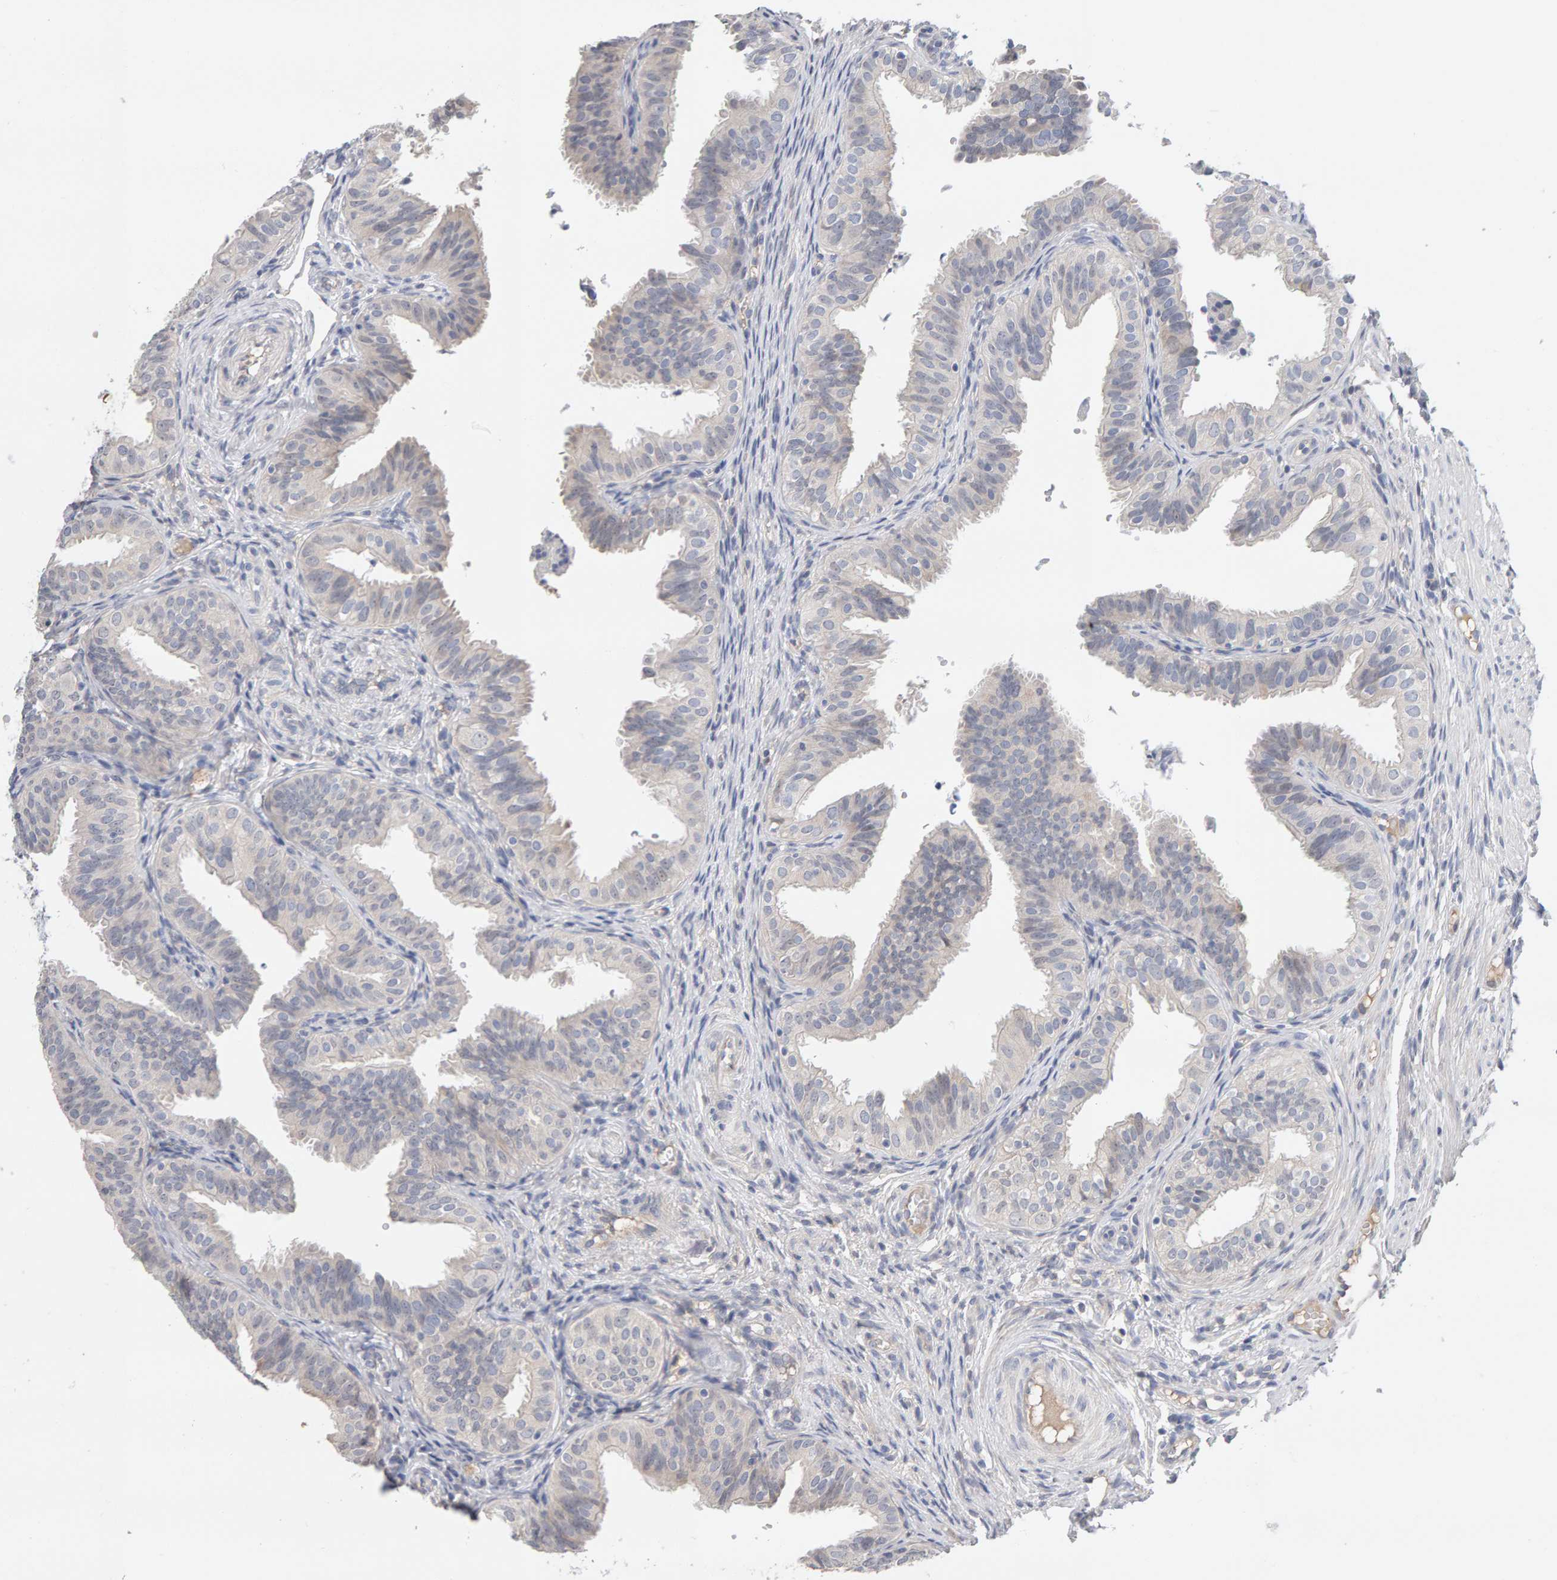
{"staining": {"intensity": "negative", "quantity": "none", "location": "none"}, "tissue": "fallopian tube", "cell_type": "Glandular cells", "image_type": "normal", "snomed": [{"axis": "morphology", "description": "Normal tissue, NOS"}, {"axis": "topography", "description": "Fallopian tube"}], "caption": "The image exhibits no staining of glandular cells in unremarkable fallopian tube. (DAB immunohistochemistry with hematoxylin counter stain).", "gene": "GFUS", "patient": {"sex": "female", "age": 35}}